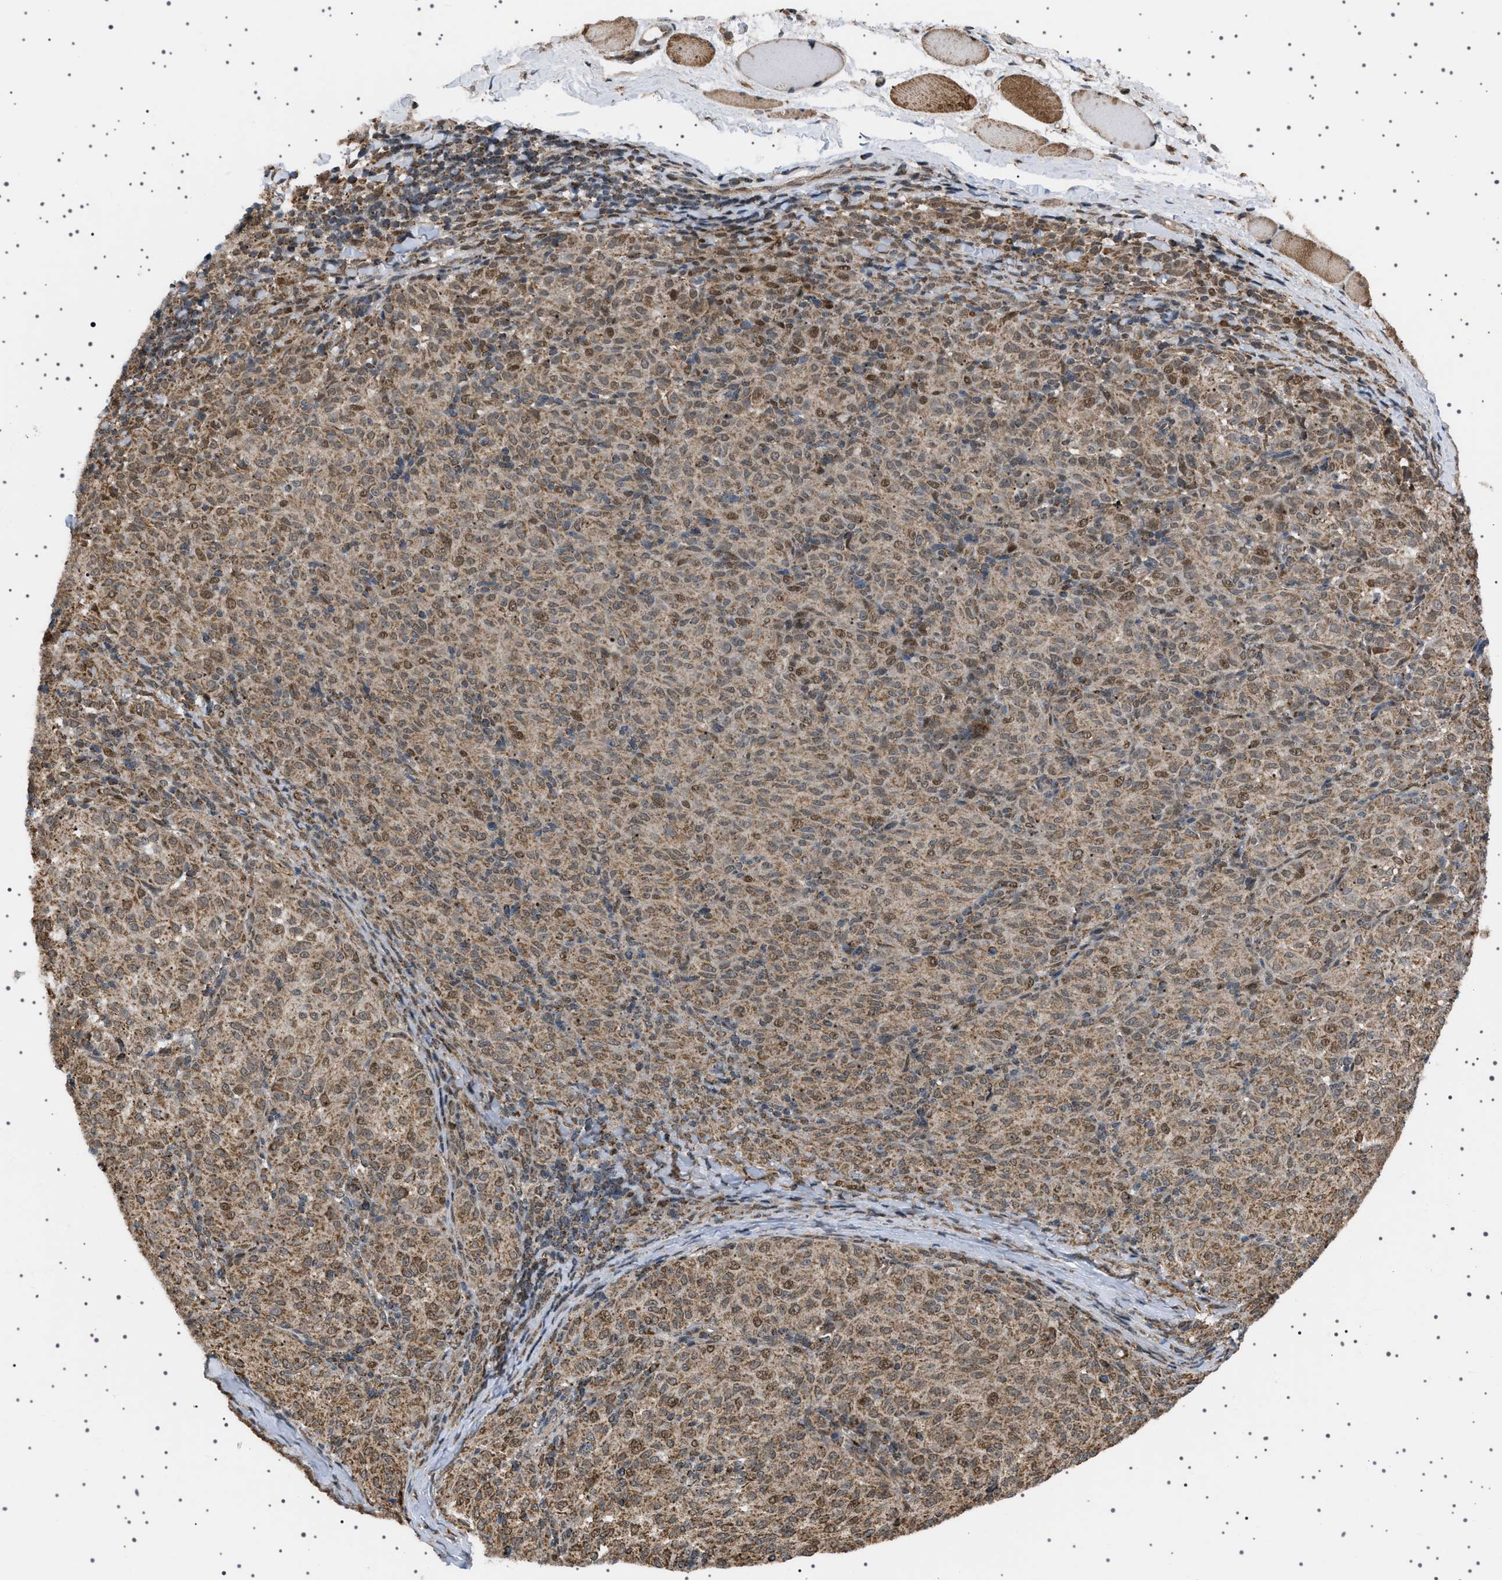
{"staining": {"intensity": "moderate", "quantity": ">75%", "location": "cytoplasmic/membranous,nuclear"}, "tissue": "melanoma", "cell_type": "Tumor cells", "image_type": "cancer", "snomed": [{"axis": "morphology", "description": "Malignant melanoma, NOS"}, {"axis": "topography", "description": "Skin"}], "caption": "The photomicrograph exhibits a brown stain indicating the presence of a protein in the cytoplasmic/membranous and nuclear of tumor cells in melanoma.", "gene": "MELK", "patient": {"sex": "female", "age": 72}}